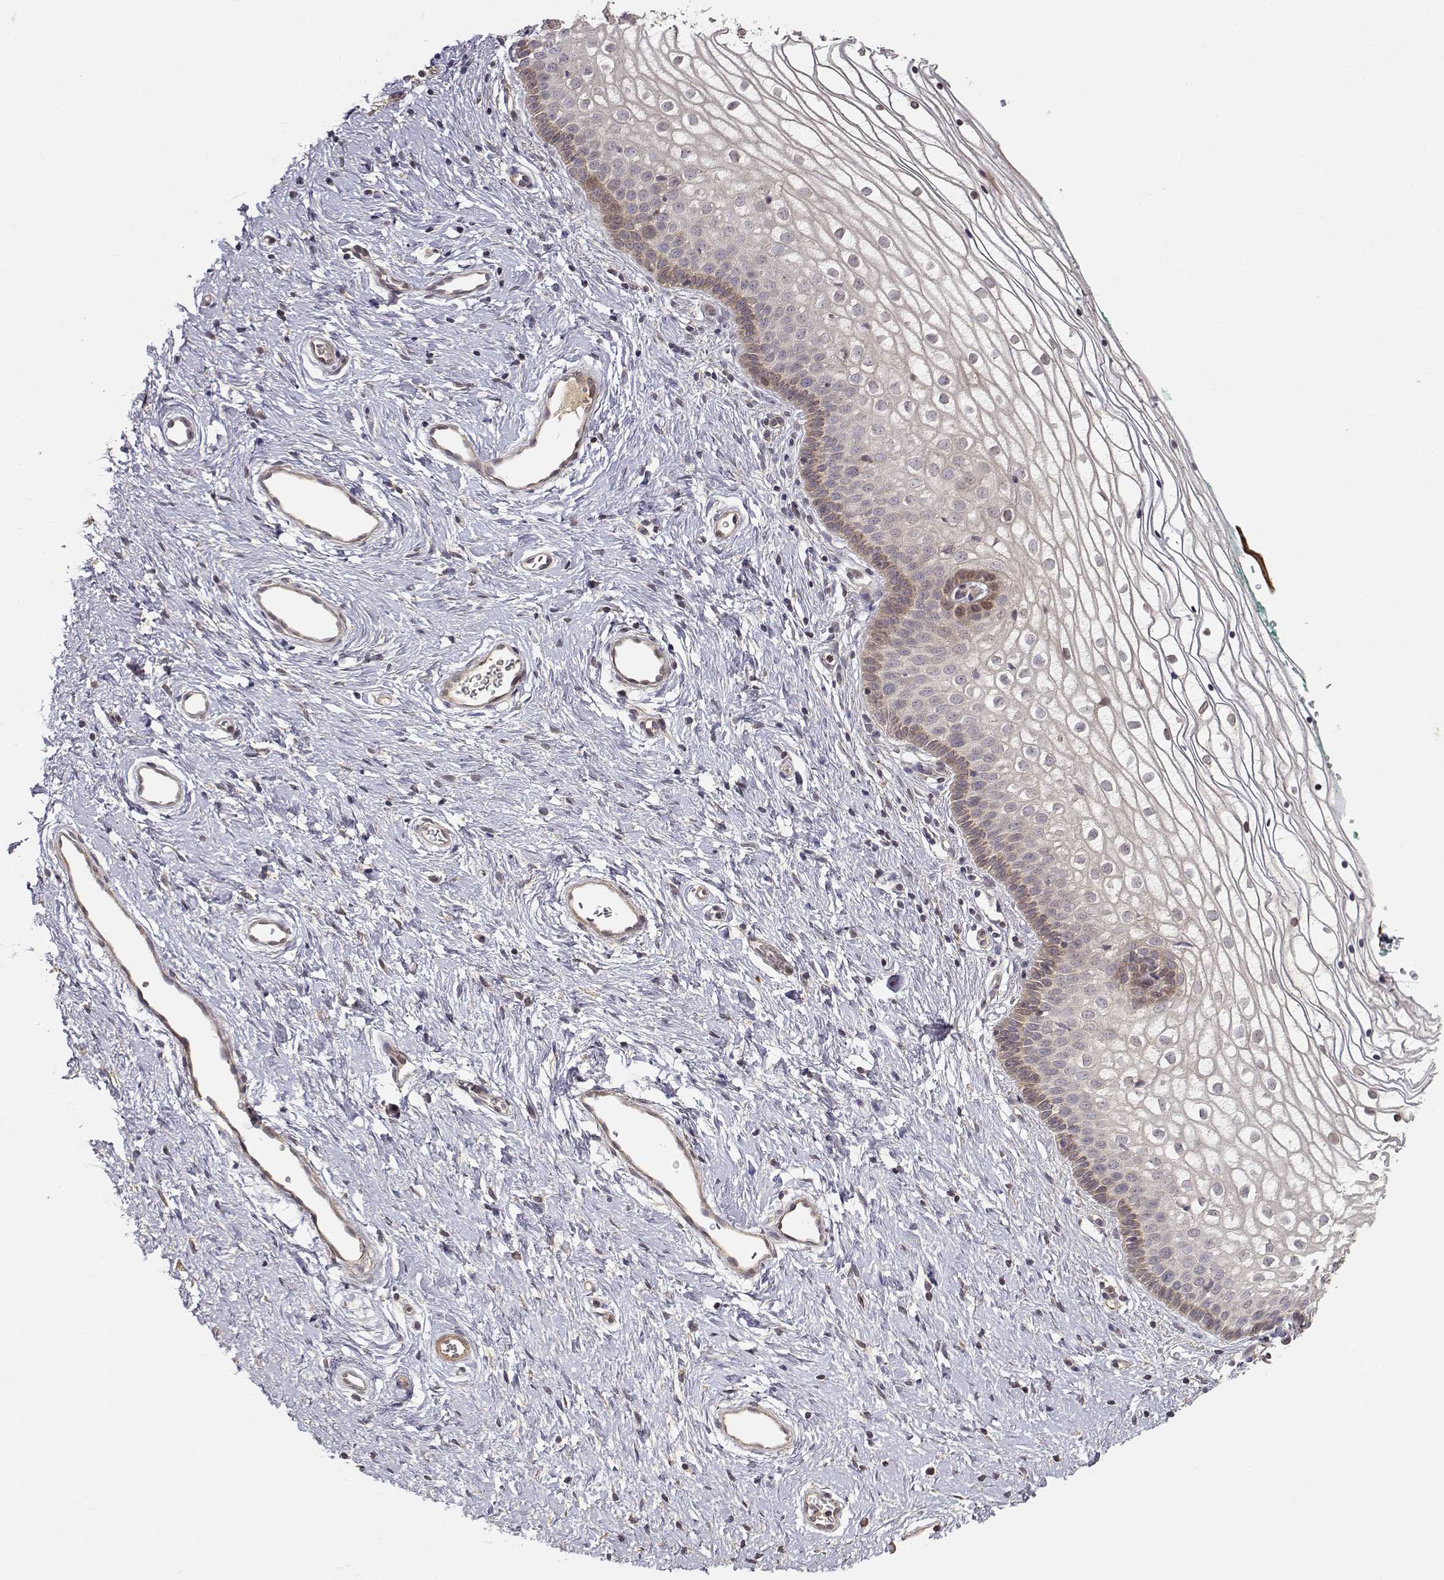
{"staining": {"intensity": "weak", "quantity": "<25%", "location": "cytoplasmic/membranous"}, "tissue": "vagina", "cell_type": "Squamous epithelial cells", "image_type": "normal", "snomed": [{"axis": "morphology", "description": "Normal tissue, NOS"}, {"axis": "topography", "description": "Vagina"}], "caption": "A high-resolution photomicrograph shows IHC staining of unremarkable vagina, which shows no significant staining in squamous epithelial cells. (DAB (3,3'-diaminobenzidine) immunohistochemistry visualized using brightfield microscopy, high magnification).", "gene": "PICK1", "patient": {"sex": "female", "age": 36}}